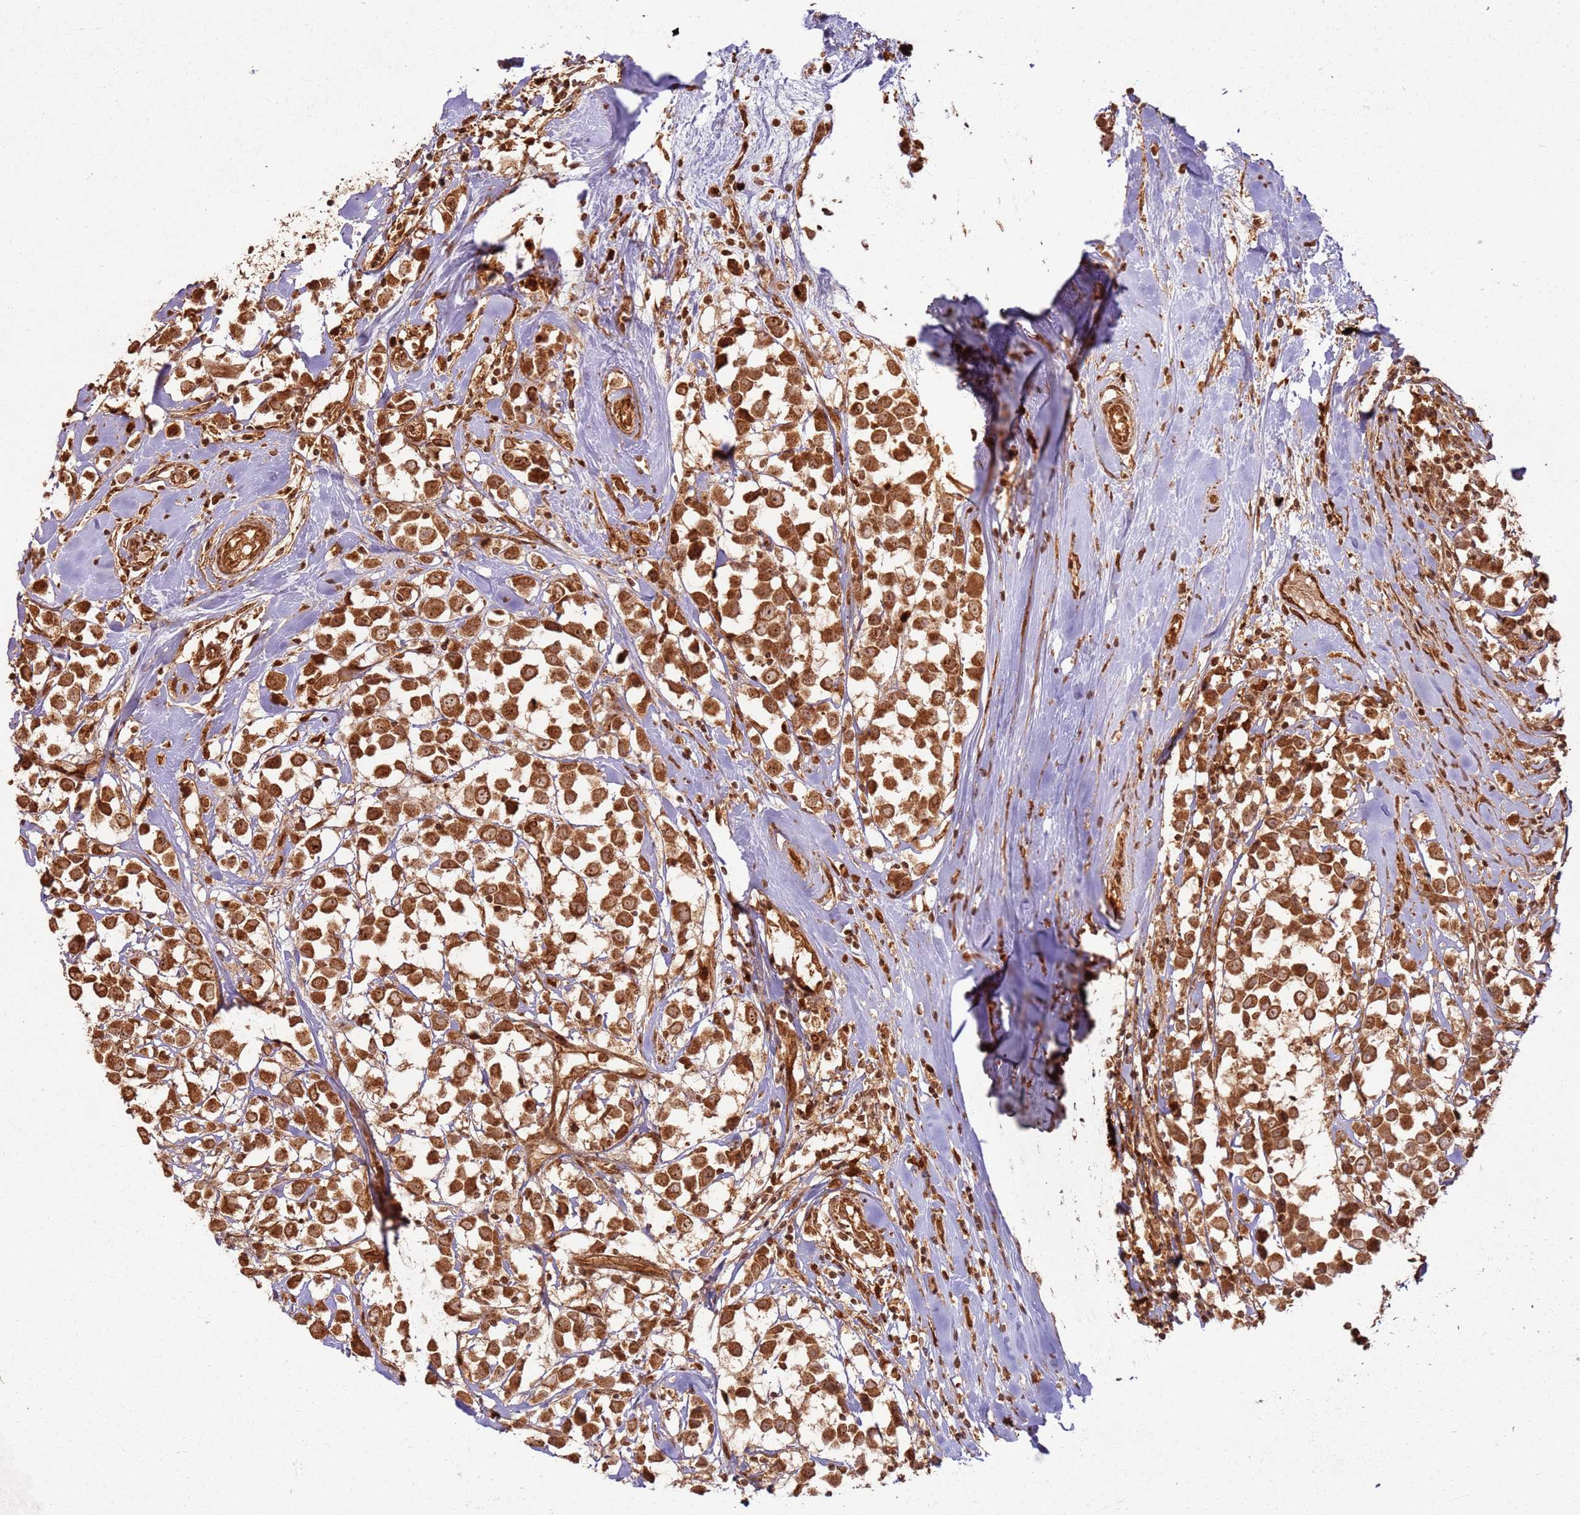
{"staining": {"intensity": "strong", "quantity": ">75%", "location": "cytoplasmic/membranous"}, "tissue": "breast cancer", "cell_type": "Tumor cells", "image_type": "cancer", "snomed": [{"axis": "morphology", "description": "Duct carcinoma"}, {"axis": "topography", "description": "Breast"}], "caption": "IHC histopathology image of neoplastic tissue: breast cancer (invasive ductal carcinoma) stained using immunohistochemistry (IHC) demonstrates high levels of strong protein expression localized specifically in the cytoplasmic/membranous of tumor cells, appearing as a cytoplasmic/membranous brown color.", "gene": "TBC1D13", "patient": {"sex": "female", "age": 61}}